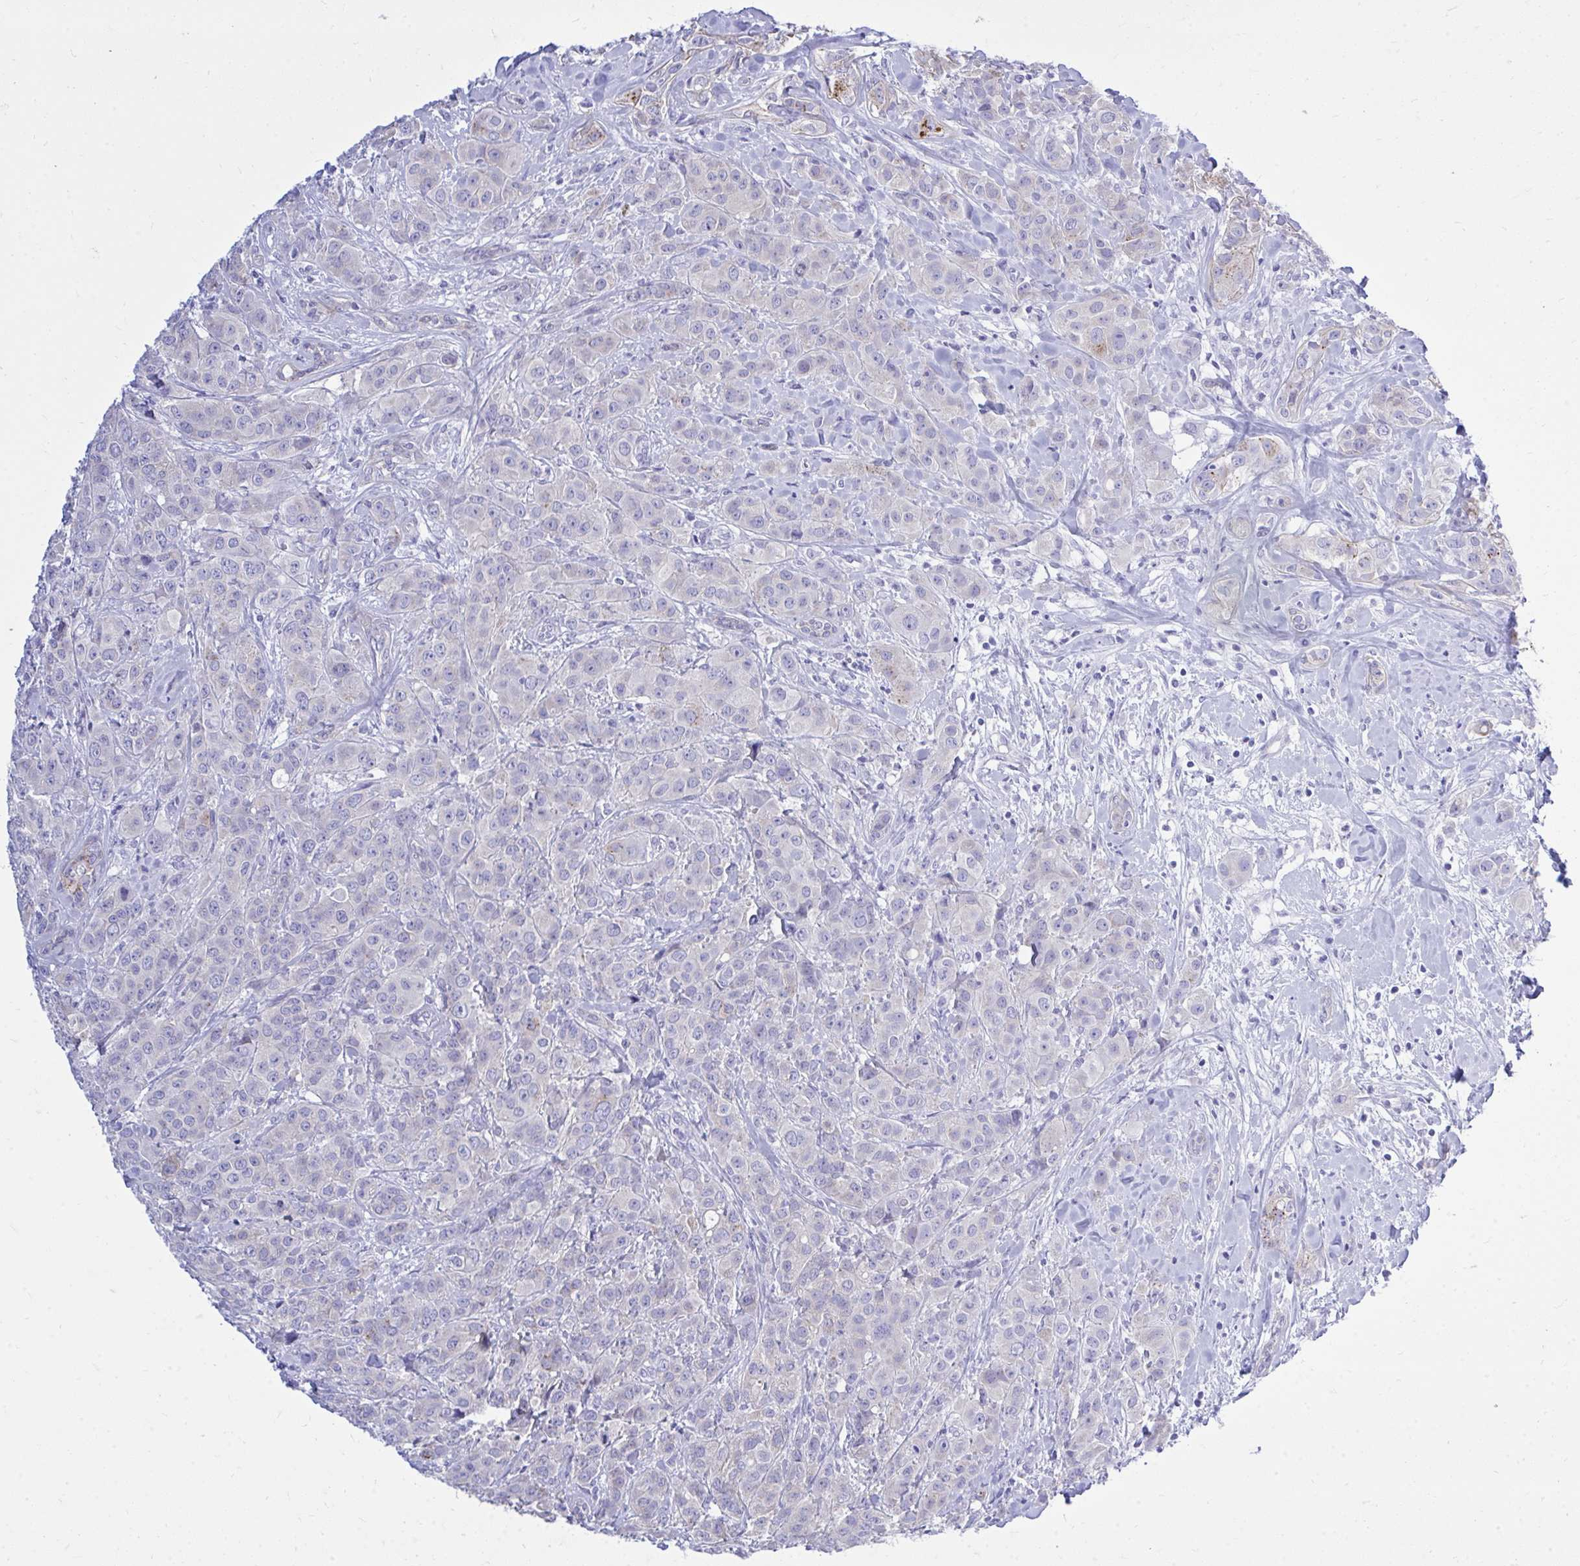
{"staining": {"intensity": "negative", "quantity": "none", "location": "none"}, "tissue": "breast cancer", "cell_type": "Tumor cells", "image_type": "cancer", "snomed": [{"axis": "morphology", "description": "Normal tissue, NOS"}, {"axis": "morphology", "description": "Duct carcinoma"}, {"axis": "topography", "description": "Breast"}], "caption": "Tumor cells show no significant staining in infiltrating ductal carcinoma (breast).", "gene": "PSD", "patient": {"sex": "female", "age": 43}}